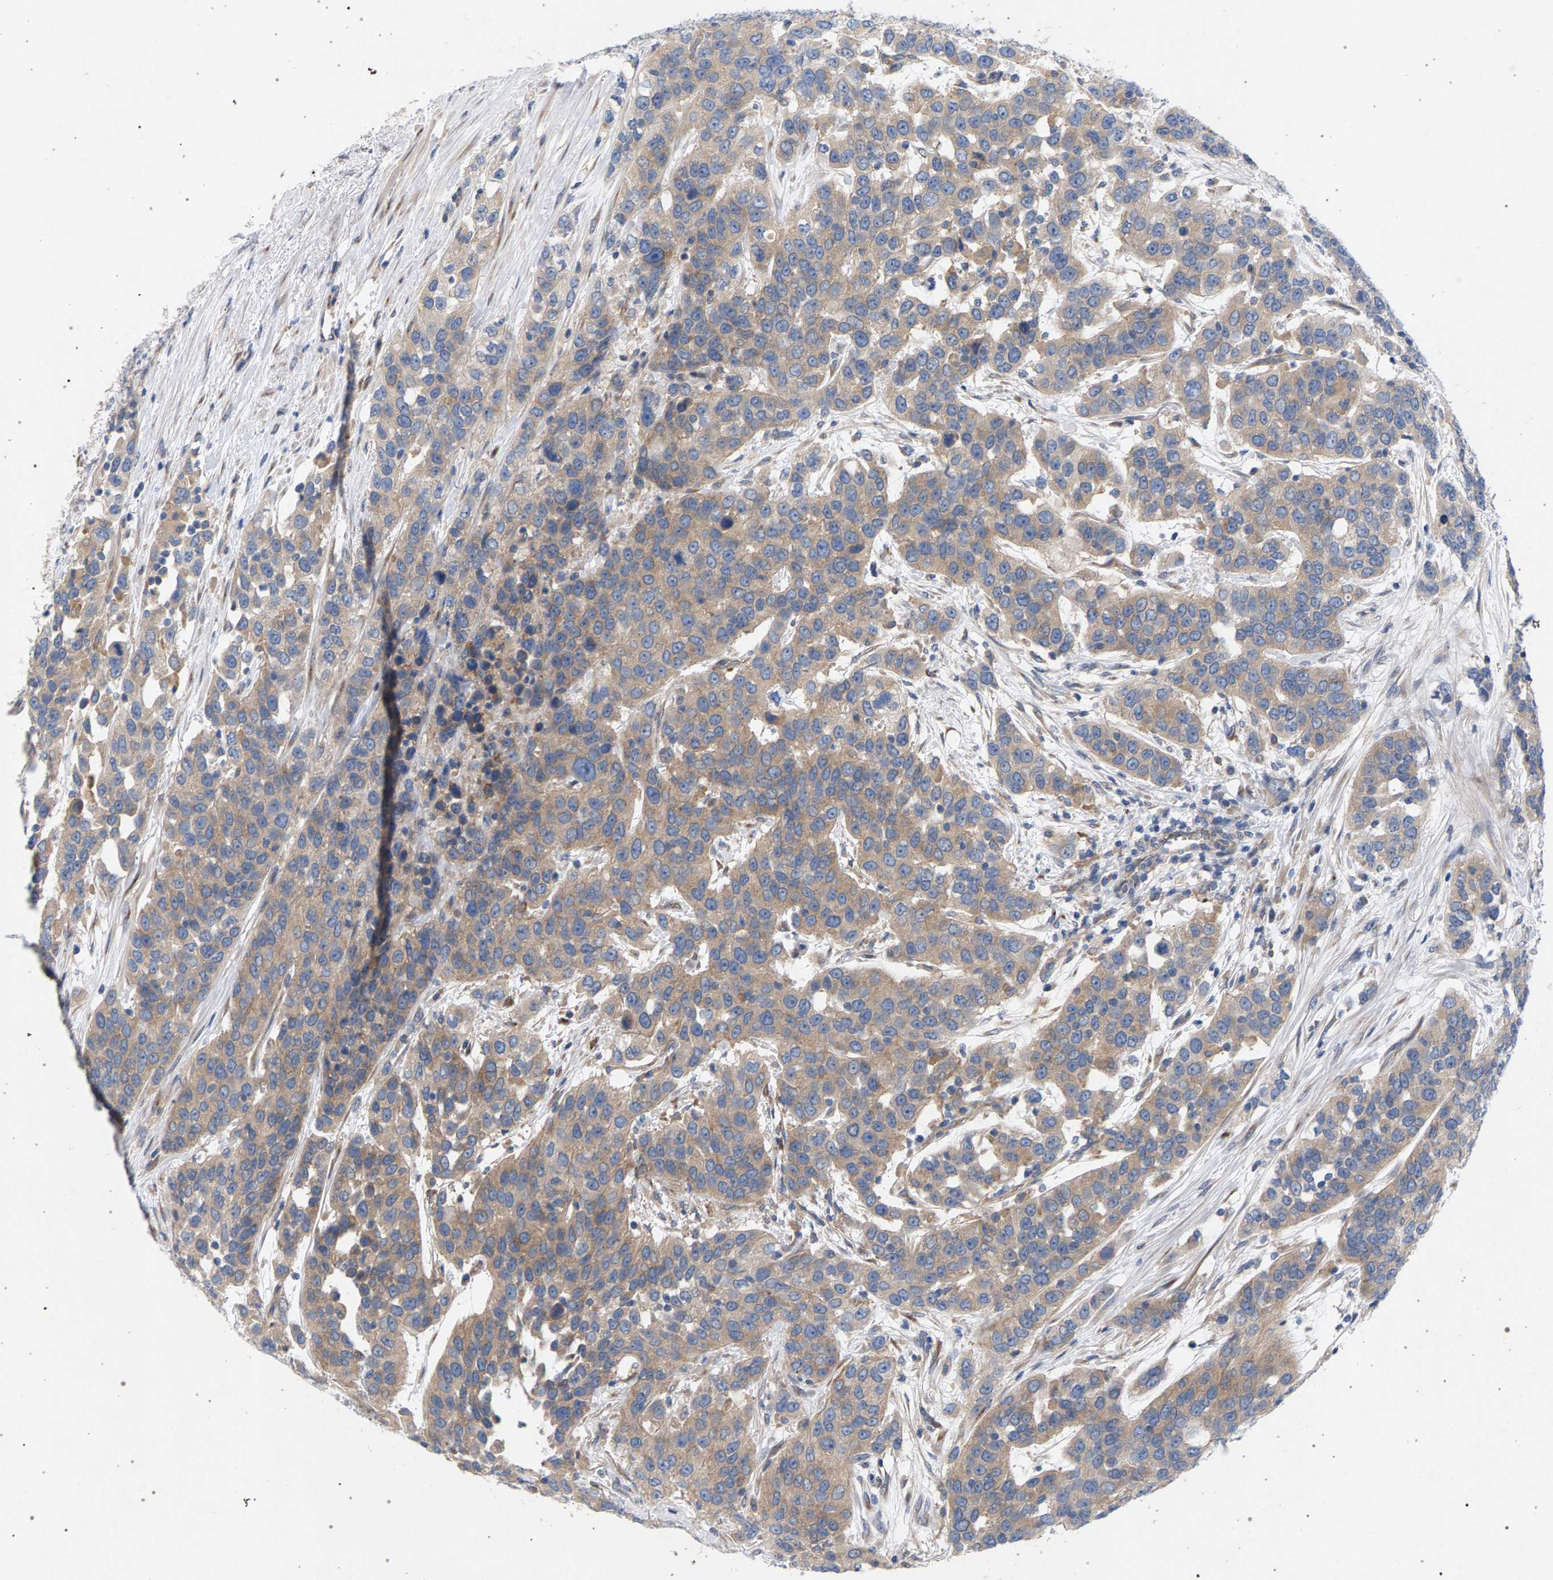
{"staining": {"intensity": "moderate", "quantity": ">75%", "location": "cytoplasmic/membranous"}, "tissue": "urothelial cancer", "cell_type": "Tumor cells", "image_type": "cancer", "snomed": [{"axis": "morphology", "description": "Urothelial carcinoma, High grade"}, {"axis": "topography", "description": "Urinary bladder"}], "caption": "High-grade urothelial carcinoma stained for a protein (brown) exhibits moderate cytoplasmic/membranous positive positivity in about >75% of tumor cells.", "gene": "MAMDC2", "patient": {"sex": "female", "age": 80}}